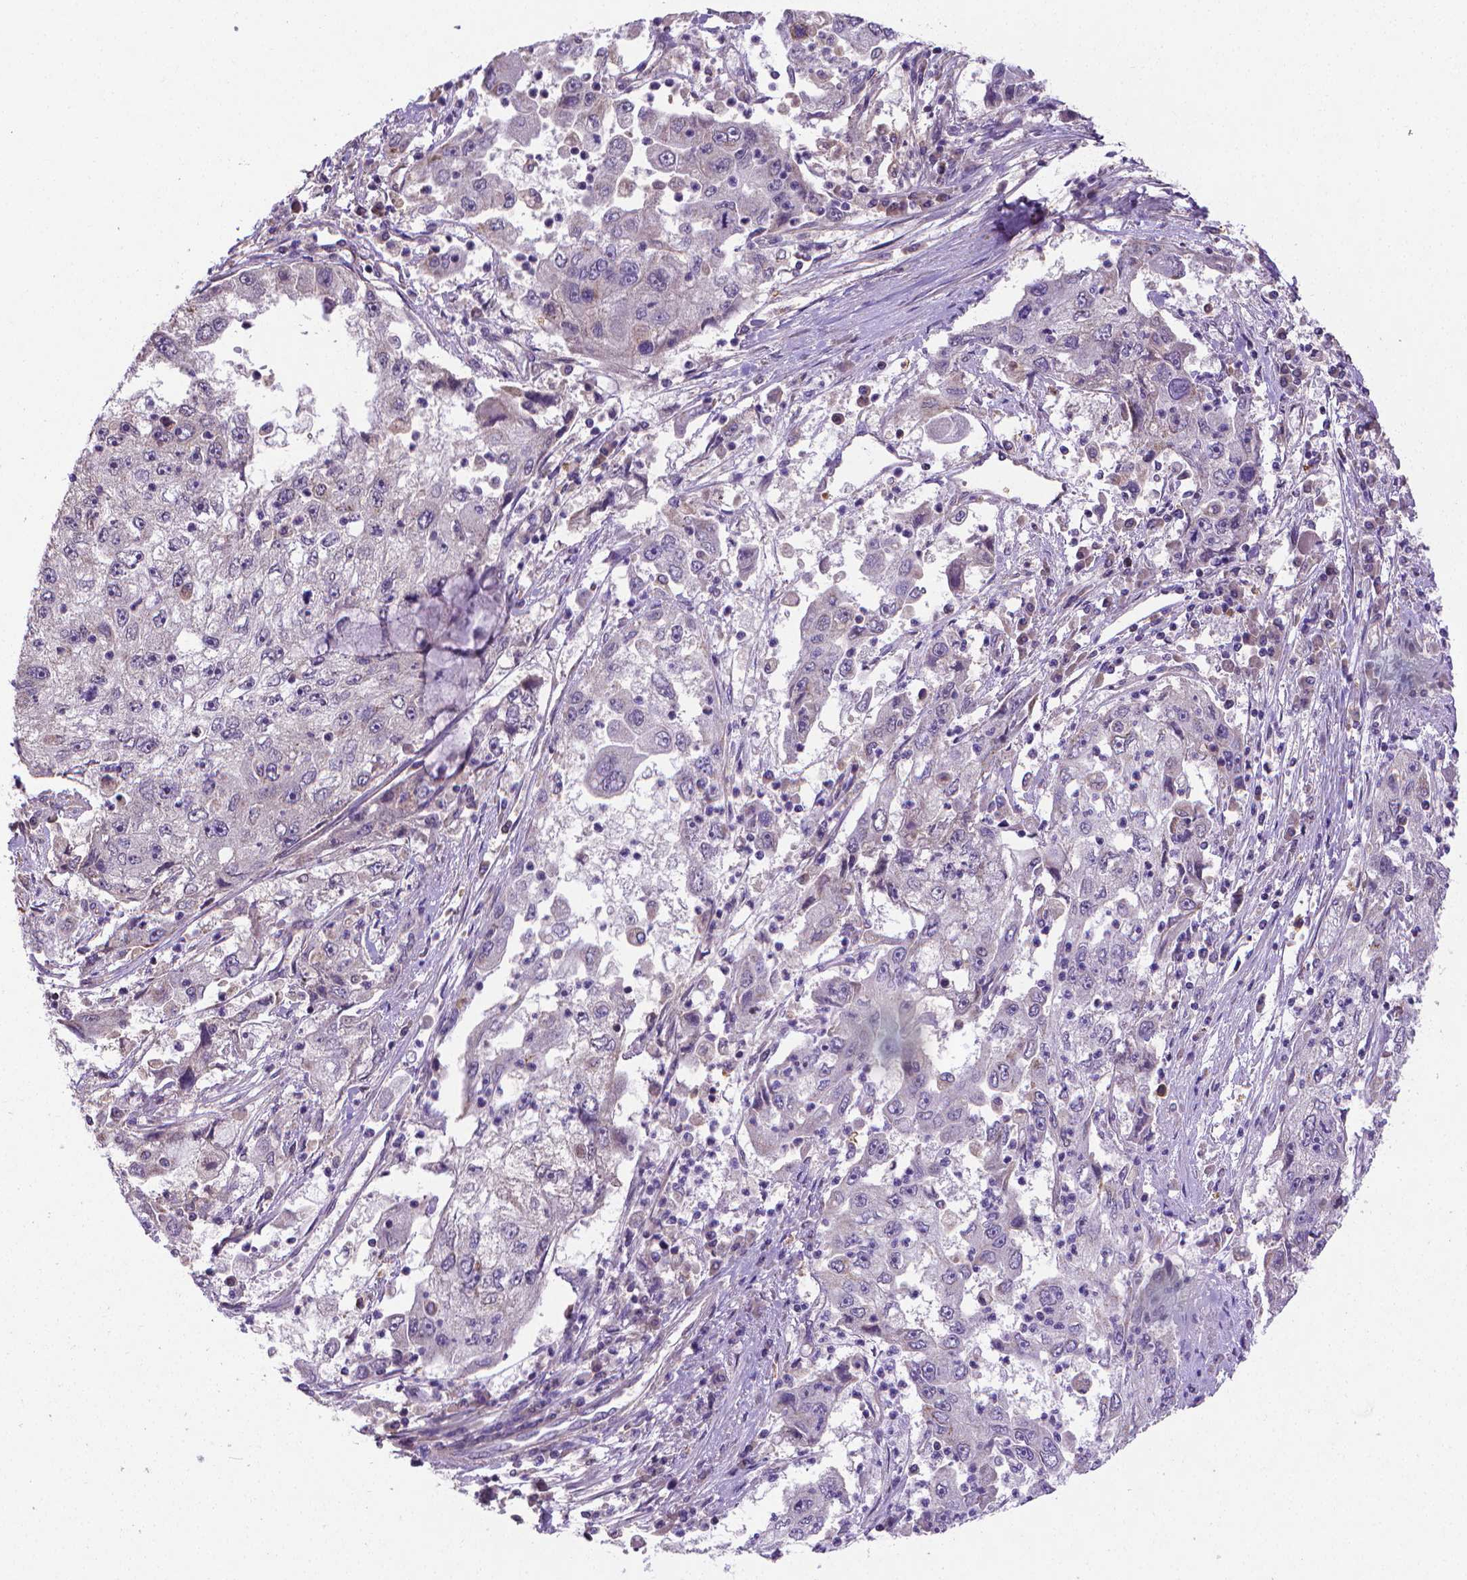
{"staining": {"intensity": "negative", "quantity": "none", "location": "none"}, "tissue": "cervical cancer", "cell_type": "Tumor cells", "image_type": "cancer", "snomed": [{"axis": "morphology", "description": "Squamous cell carcinoma, NOS"}, {"axis": "topography", "description": "Cervix"}], "caption": "An IHC photomicrograph of cervical squamous cell carcinoma is shown. There is no staining in tumor cells of cervical squamous cell carcinoma.", "gene": "GPR63", "patient": {"sex": "female", "age": 36}}